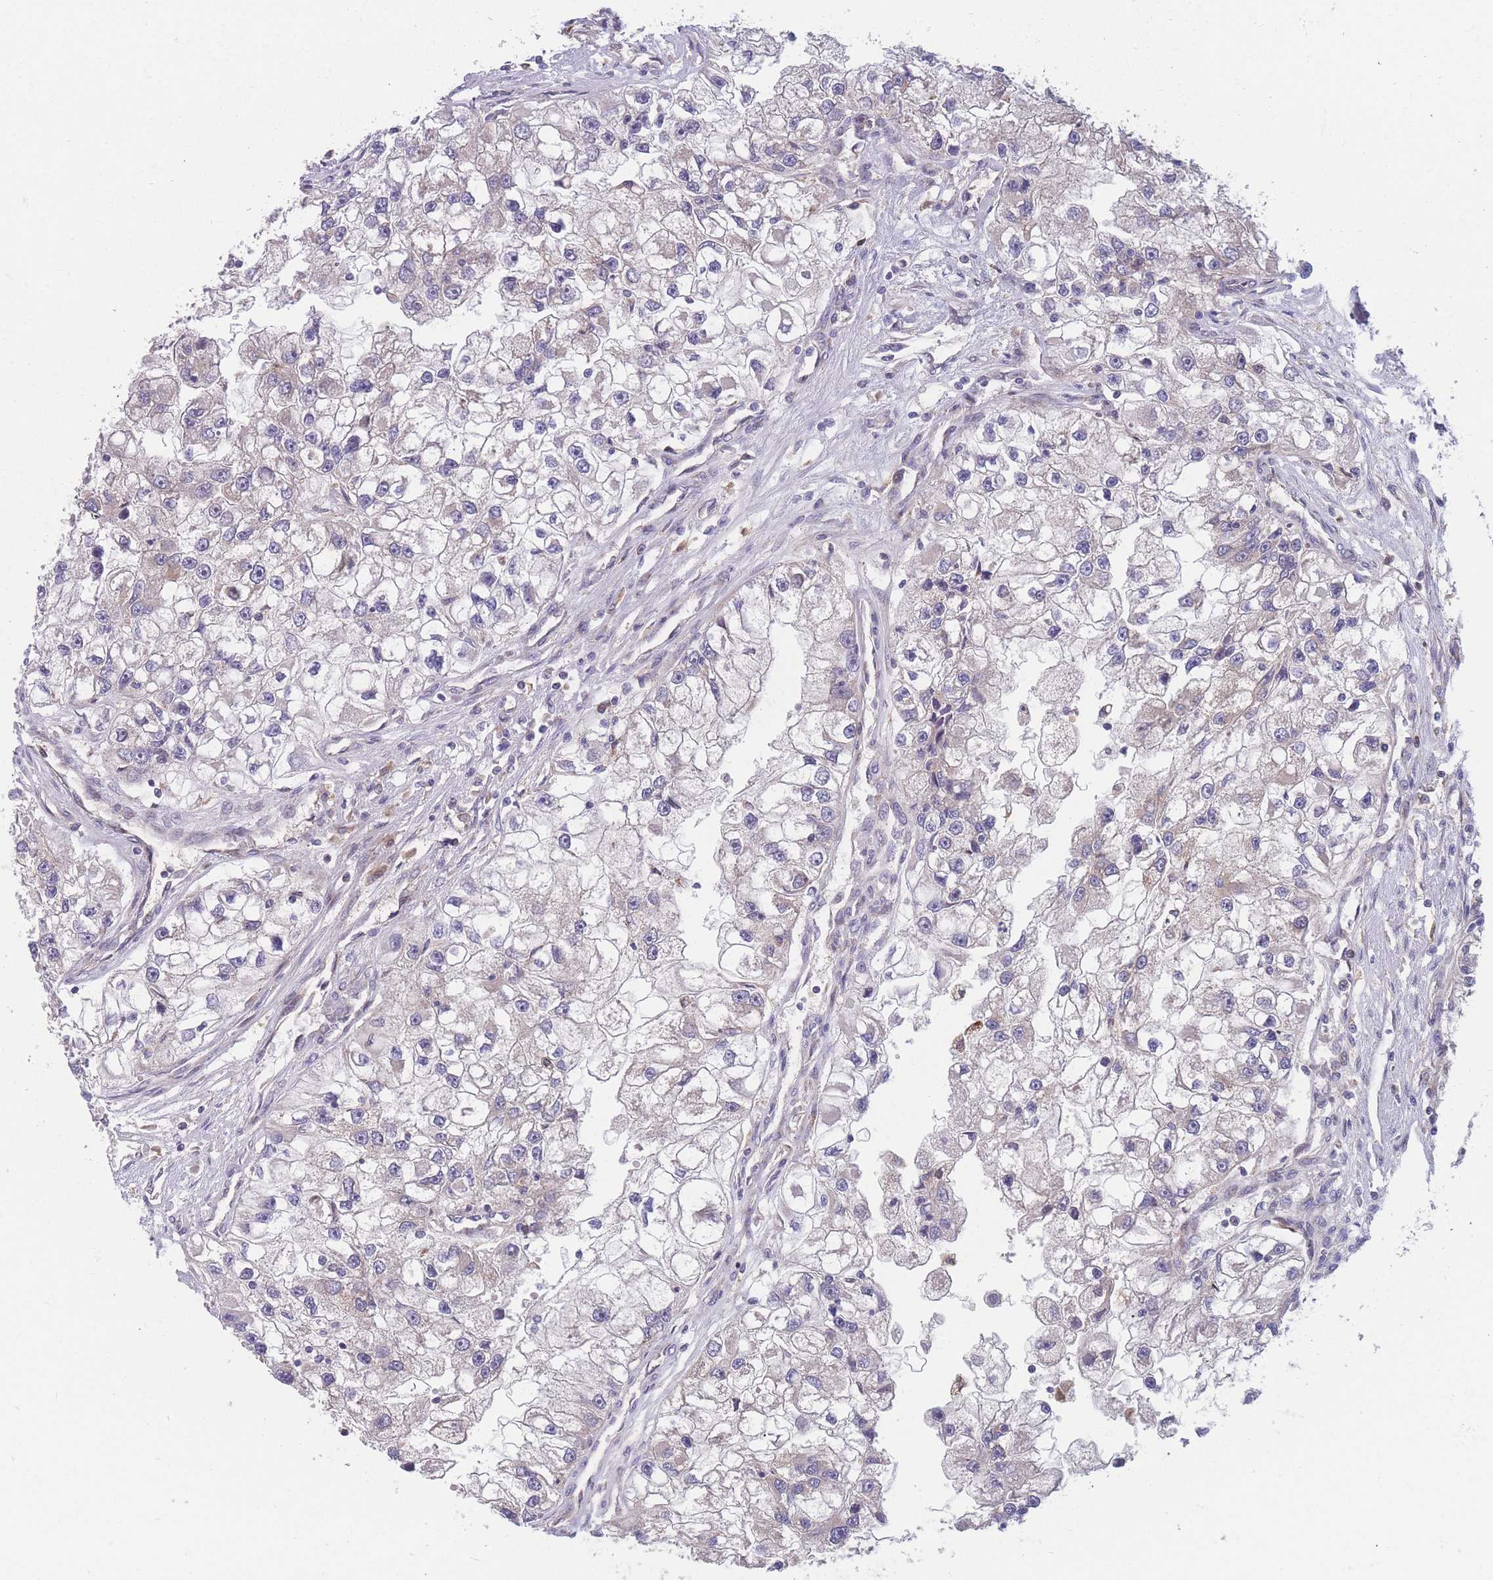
{"staining": {"intensity": "negative", "quantity": "none", "location": "none"}, "tissue": "renal cancer", "cell_type": "Tumor cells", "image_type": "cancer", "snomed": [{"axis": "morphology", "description": "Adenocarcinoma, NOS"}, {"axis": "topography", "description": "Kidney"}], "caption": "IHC of adenocarcinoma (renal) exhibits no expression in tumor cells. (DAB (3,3'-diaminobenzidine) IHC visualized using brightfield microscopy, high magnification).", "gene": "TMEM131L", "patient": {"sex": "male", "age": 63}}